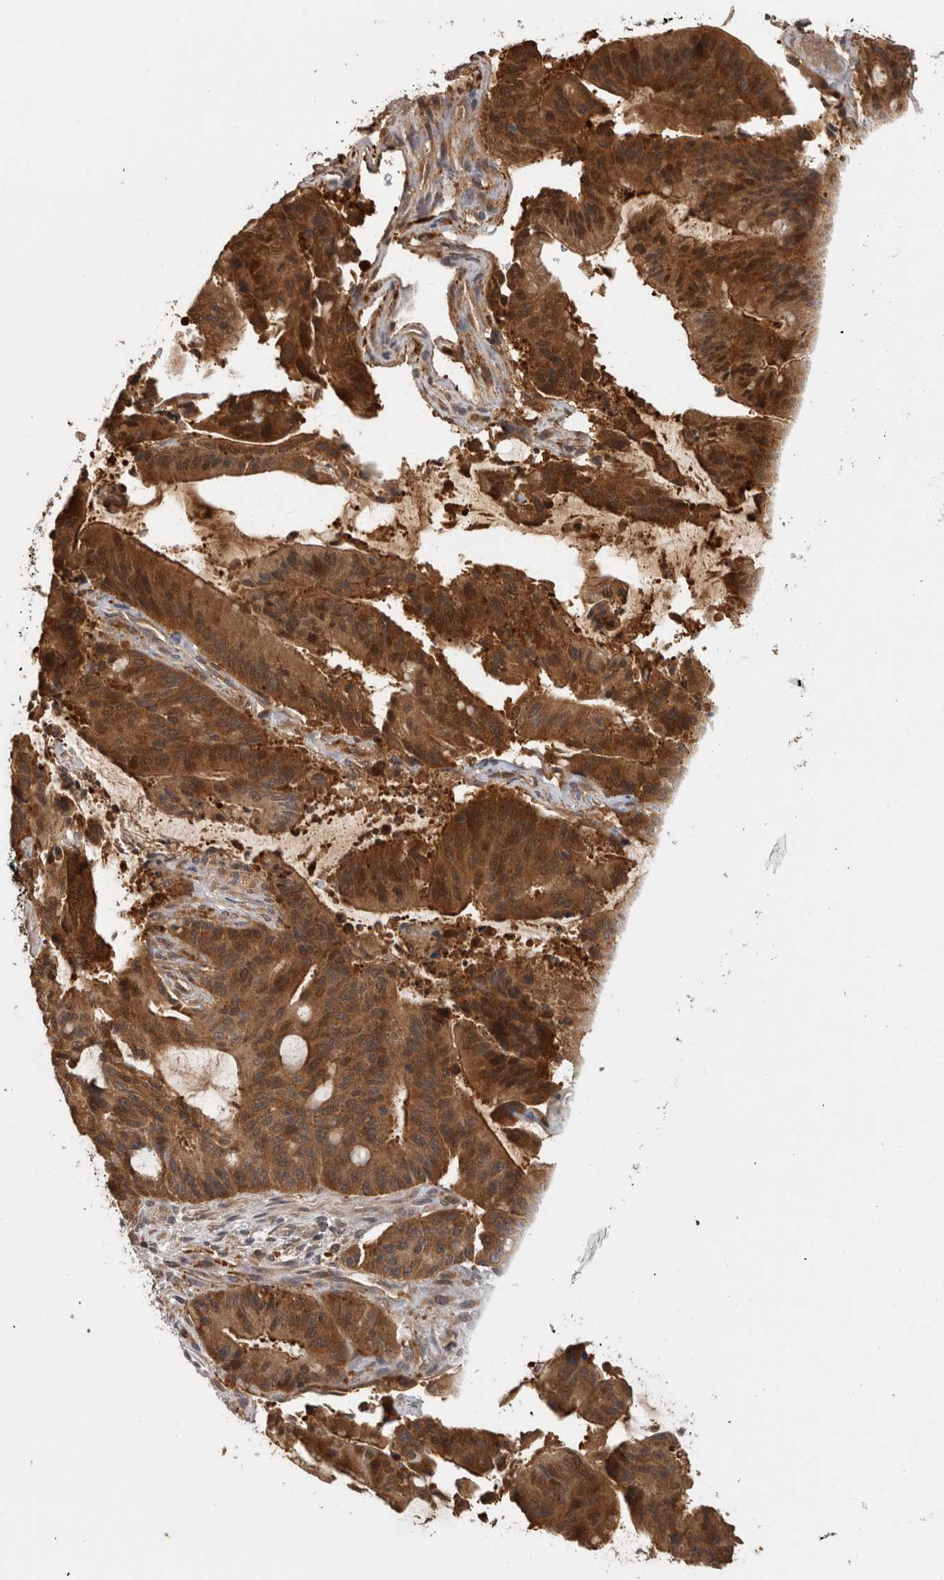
{"staining": {"intensity": "strong", "quantity": ">75%", "location": "cytoplasmic/membranous,nuclear"}, "tissue": "liver cancer", "cell_type": "Tumor cells", "image_type": "cancer", "snomed": [{"axis": "morphology", "description": "Normal tissue, NOS"}, {"axis": "morphology", "description": "Cholangiocarcinoma"}, {"axis": "topography", "description": "Liver"}, {"axis": "topography", "description": "Peripheral nerve tissue"}], "caption": "The immunohistochemical stain highlights strong cytoplasmic/membranous and nuclear positivity in tumor cells of liver cholangiocarcinoma tissue. Using DAB (brown) and hematoxylin (blue) stains, captured at high magnification using brightfield microscopy.", "gene": "ACAT2", "patient": {"sex": "female", "age": 73}}